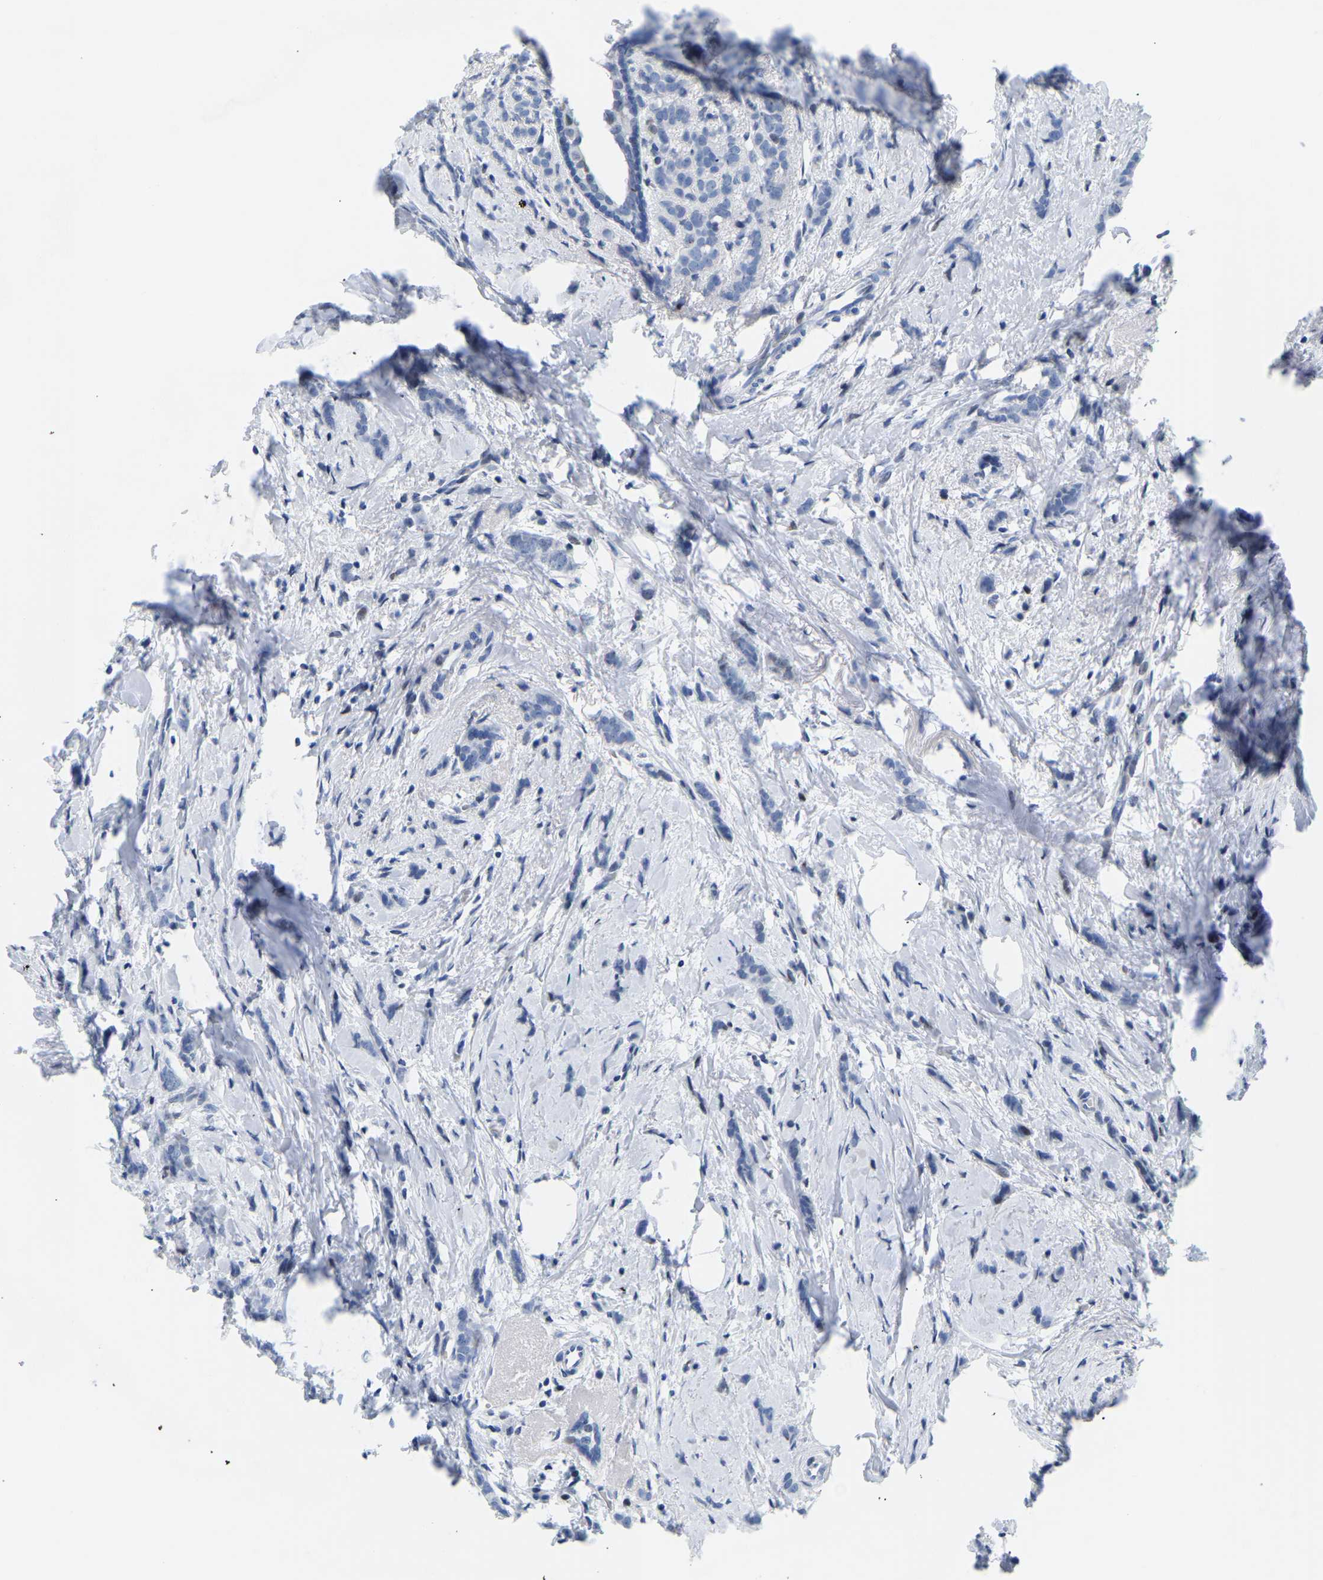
{"staining": {"intensity": "negative", "quantity": "none", "location": "none"}, "tissue": "breast cancer", "cell_type": "Tumor cells", "image_type": "cancer", "snomed": [{"axis": "morphology", "description": "Lobular carcinoma, in situ"}, {"axis": "morphology", "description": "Lobular carcinoma"}, {"axis": "topography", "description": "Breast"}], "caption": "An image of lobular carcinoma in situ (breast) stained for a protein demonstrates no brown staining in tumor cells.", "gene": "UPK3A", "patient": {"sex": "female", "age": 41}}